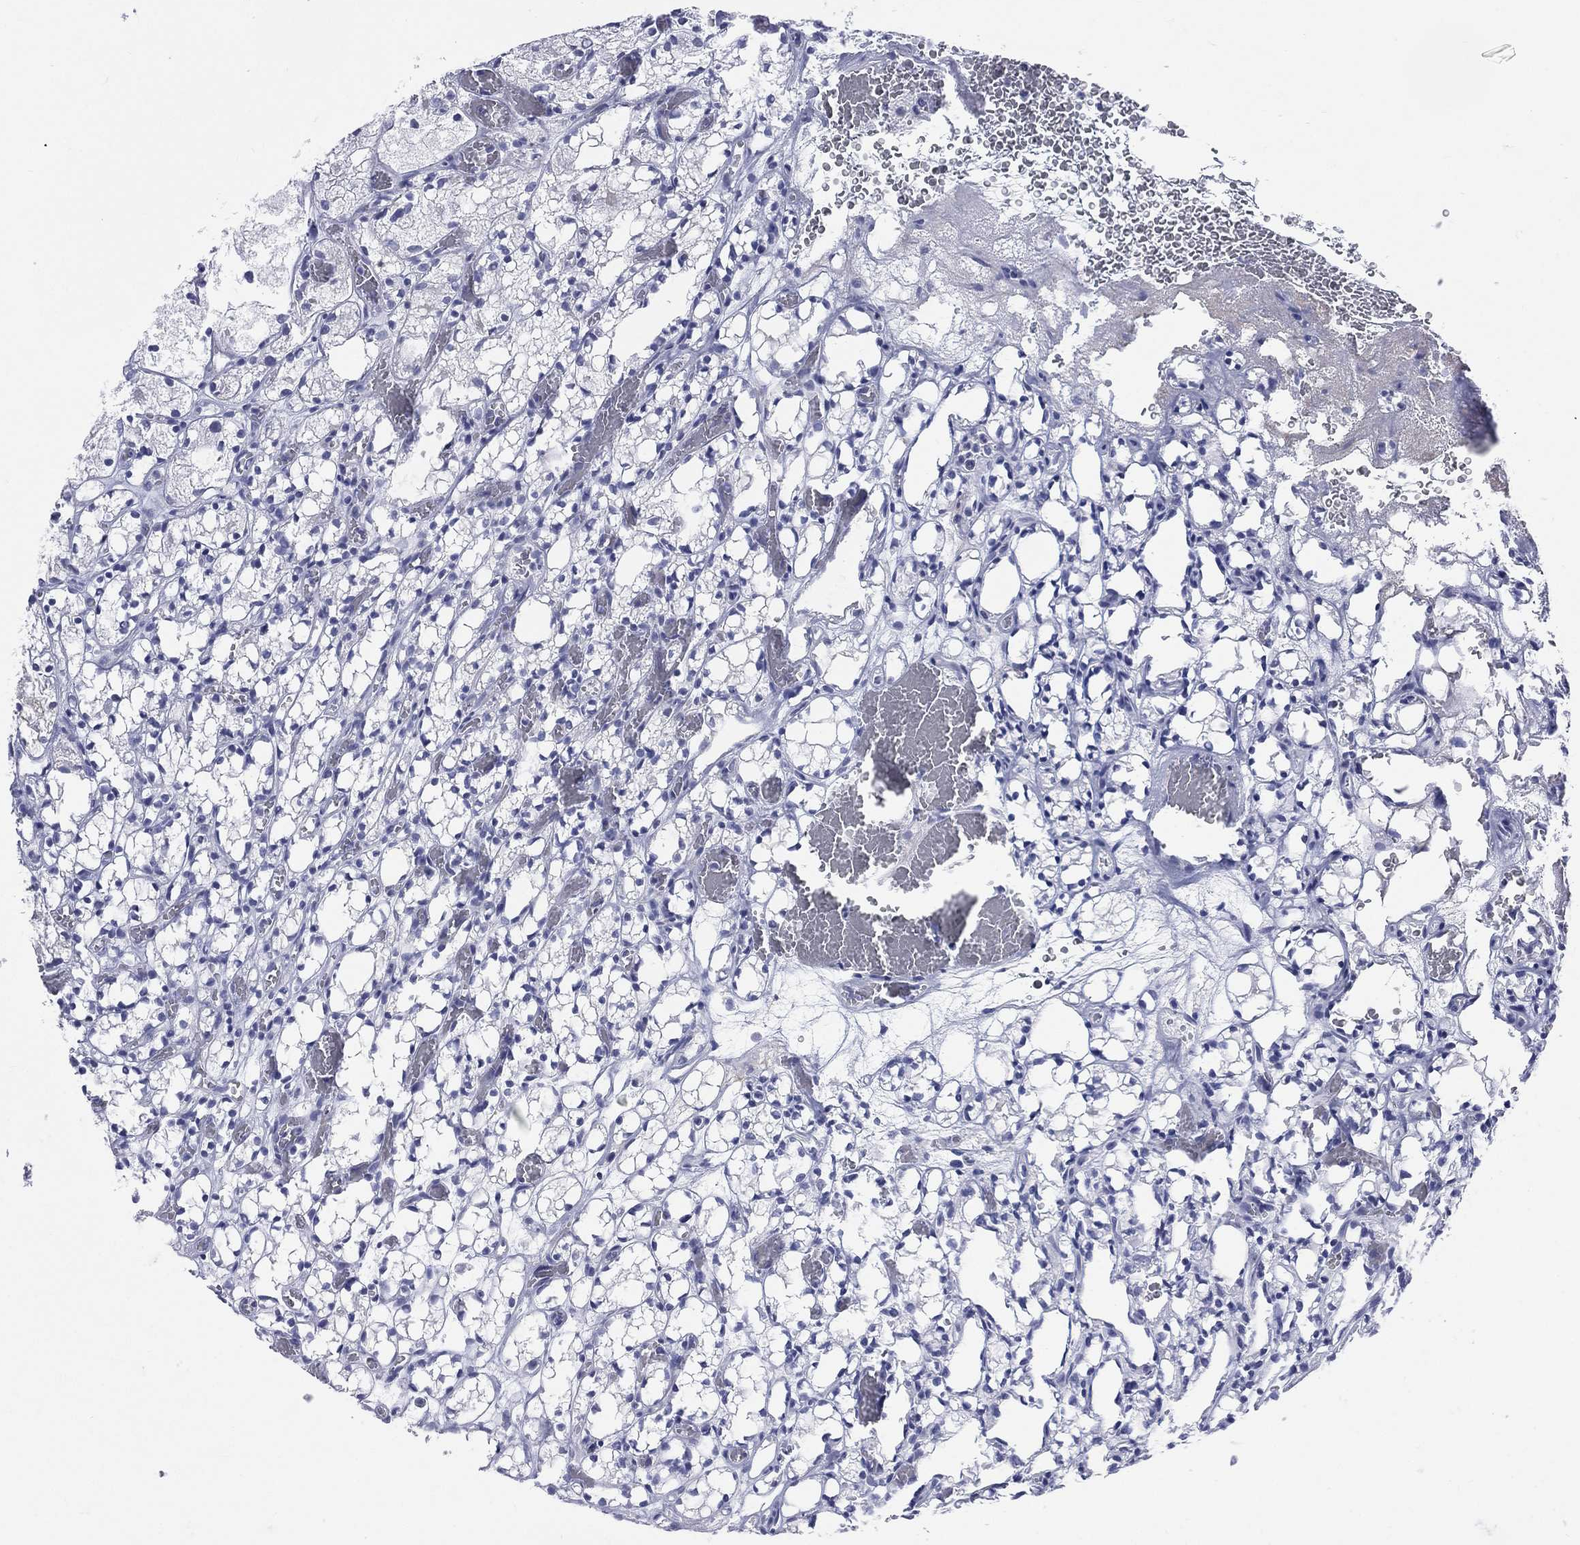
{"staining": {"intensity": "negative", "quantity": "none", "location": "none"}, "tissue": "renal cancer", "cell_type": "Tumor cells", "image_type": "cancer", "snomed": [{"axis": "morphology", "description": "Adenocarcinoma, NOS"}, {"axis": "topography", "description": "Kidney"}], "caption": "DAB immunohistochemical staining of renal cancer (adenocarcinoma) demonstrates no significant expression in tumor cells.", "gene": "MLLT10", "patient": {"sex": "female", "age": 69}}